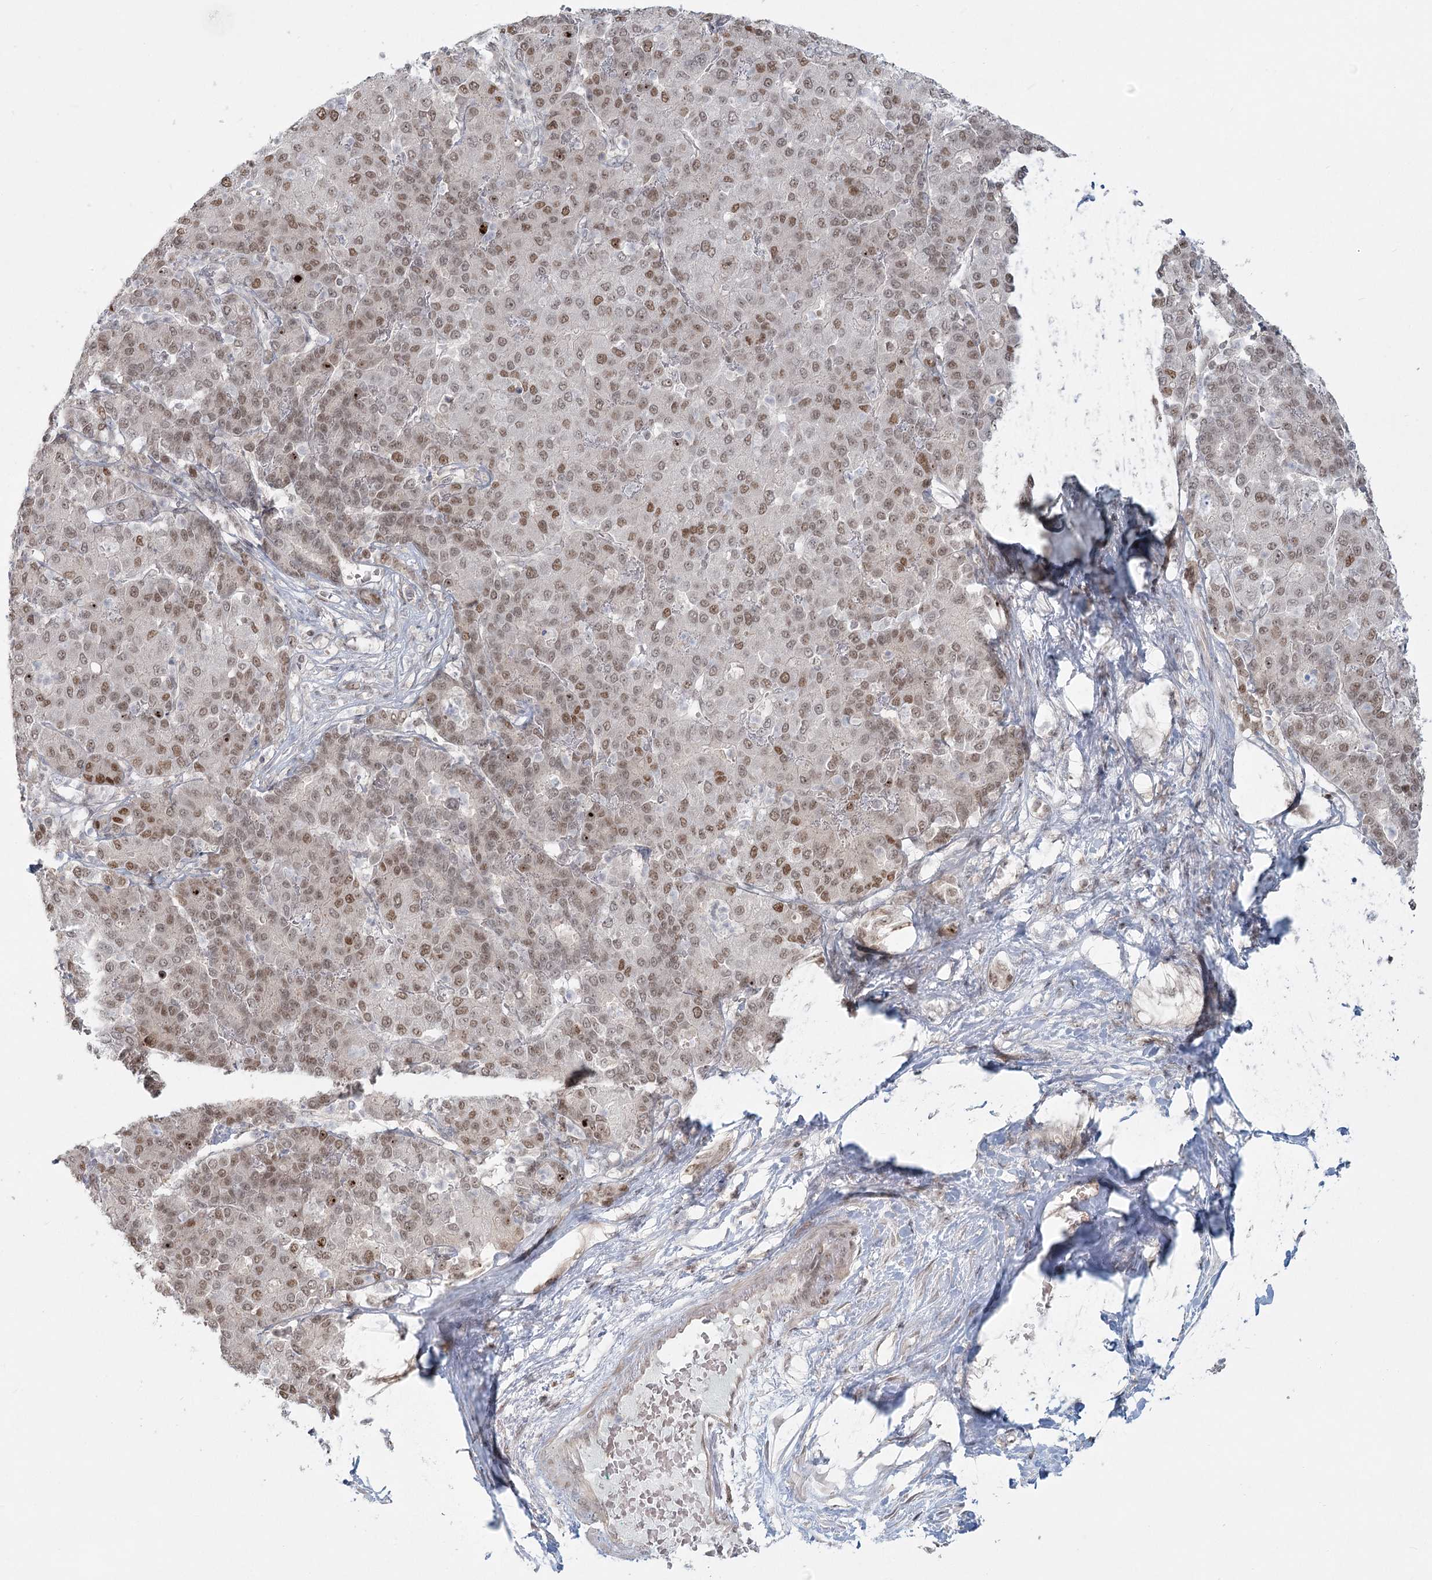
{"staining": {"intensity": "moderate", "quantity": ">75%", "location": "nuclear"}, "tissue": "liver cancer", "cell_type": "Tumor cells", "image_type": "cancer", "snomed": [{"axis": "morphology", "description": "Carcinoma, Hepatocellular, NOS"}, {"axis": "topography", "description": "Liver"}], "caption": "This micrograph exhibits hepatocellular carcinoma (liver) stained with IHC to label a protein in brown. The nuclear of tumor cells show moderate positivity for the protein. Nuclei are counter-stained blue.", "gene": "R3HCC1L", "patient": {"sex": "male", "age": 65}}